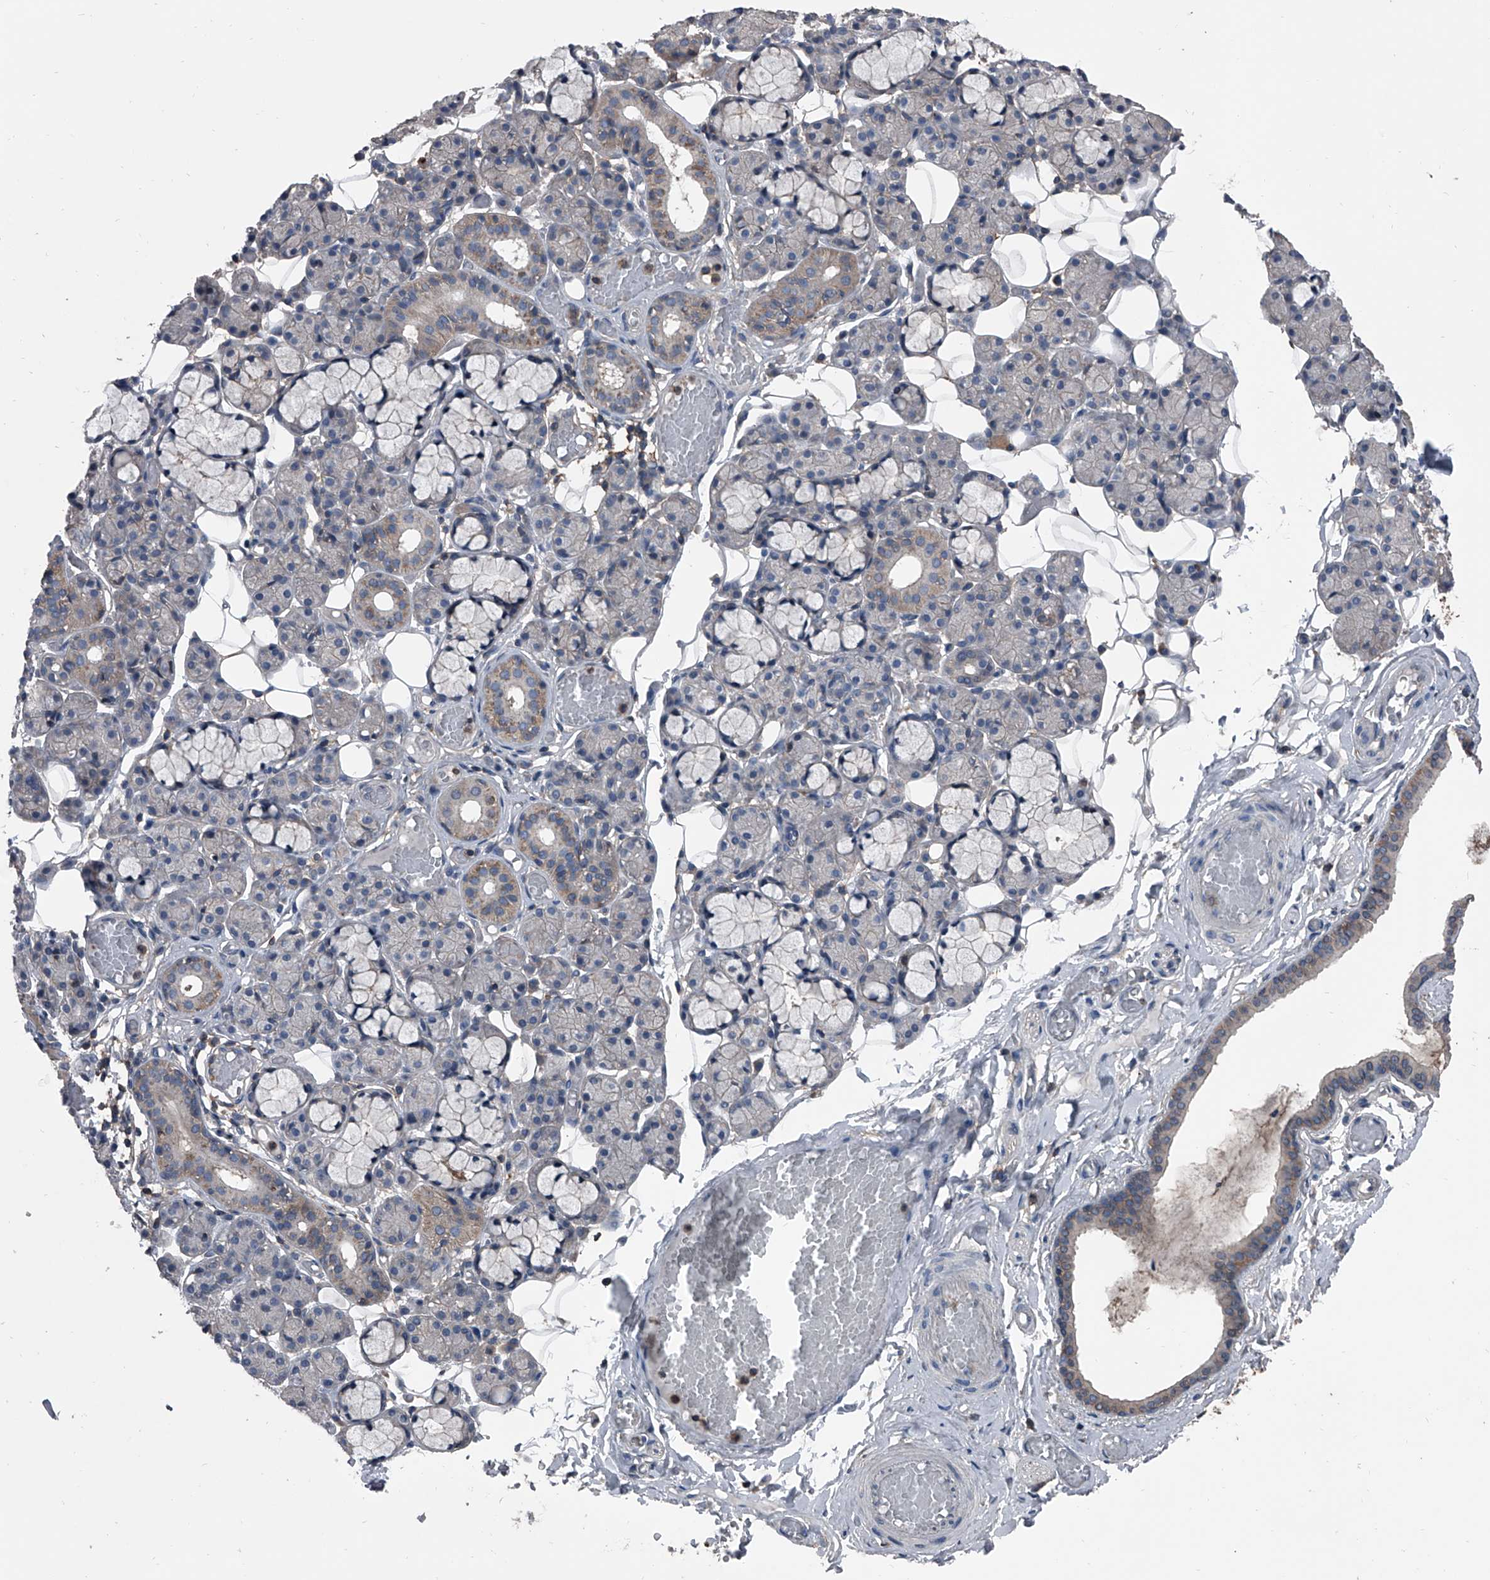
{"staining": {"intensity": "weak", "quantity": "<25%", "location": "cytoplasmic/membranous"}, "tissue": "salivary gland", "cell_type": "Glandular cells", "image_type": "normal", "snomed": [{"axis": "morphology", "description": "Normal tissue, NOS"}, {"axis": "topography", "description": "Salivary gland"}], "caption": "High power microscopy image of an immunohistochemistry (IHC) photomicrograph of normal salivary gland, revealing no significant expression in glandular cells.", "gene": "PIP5K1A", "patient": {"sex": "male", "age": 63}}